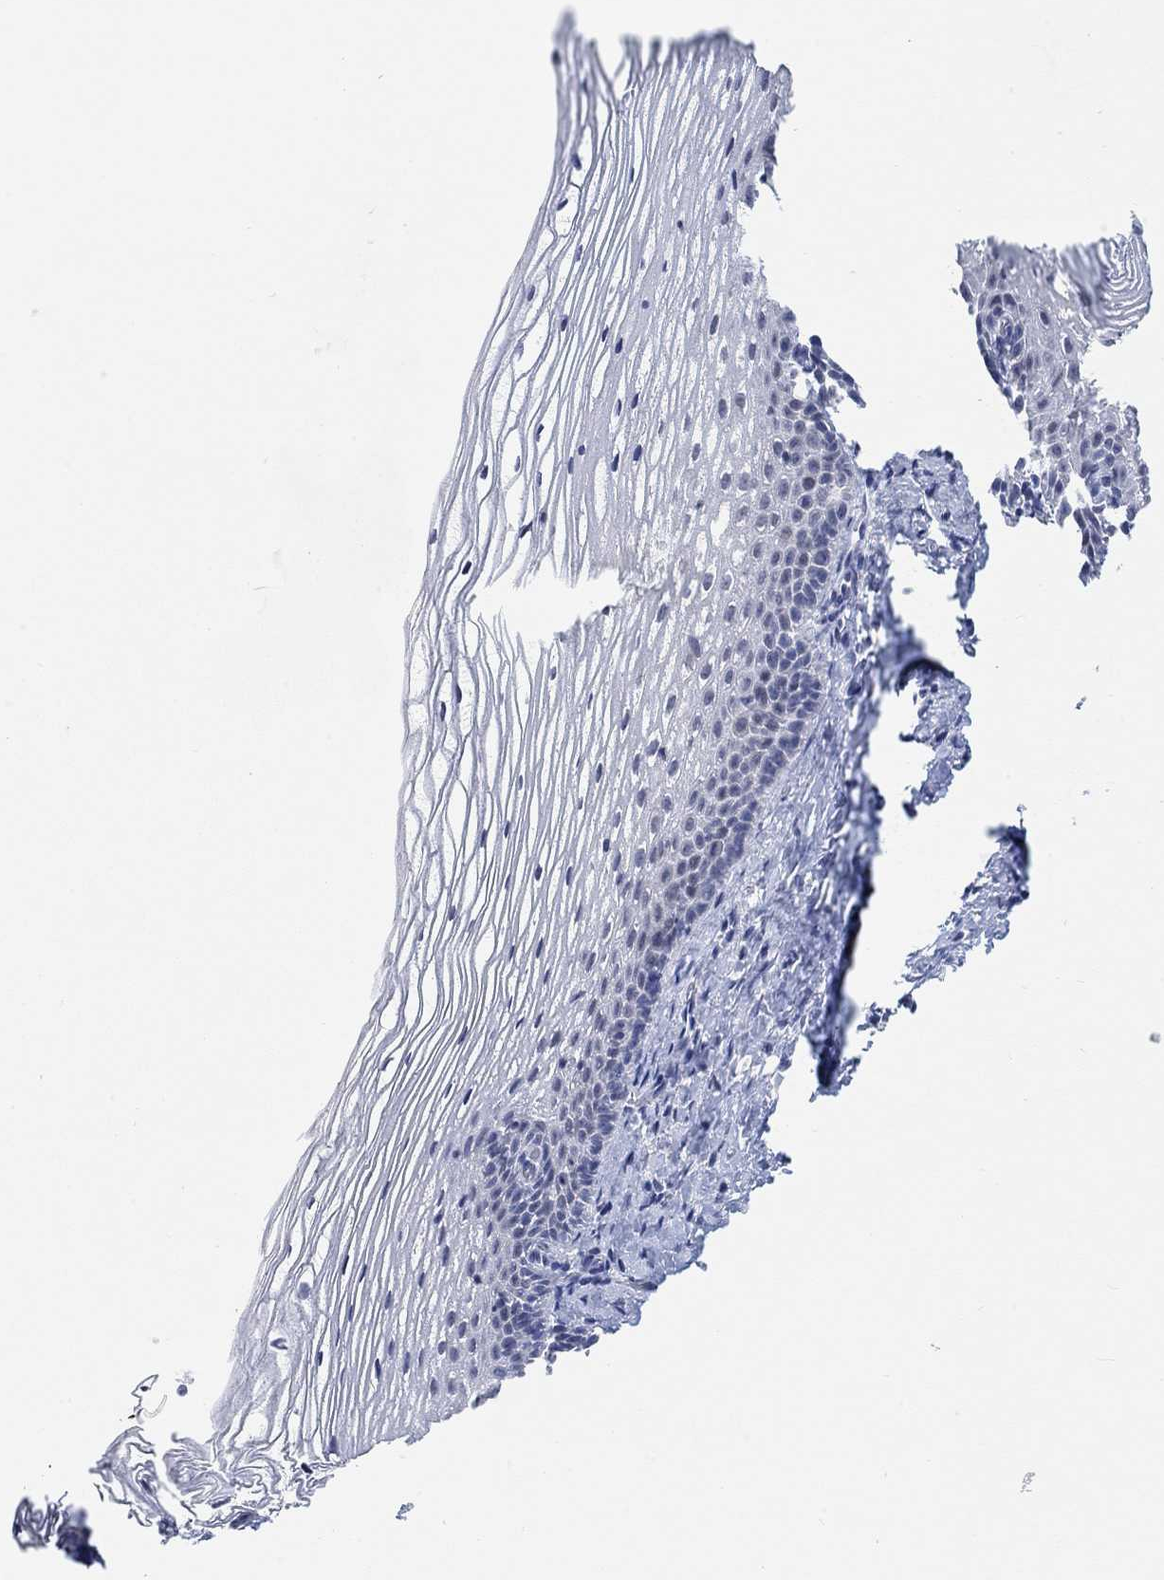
{"staining": {"intensity": "negative", "quantity": "none", "location": "none"}, "tissue": "cervix", "cell_type": "Glandular cells", "image_type": "normal", "snomed": [{"axis": "morphology", "description": "Normal tissue, NOS"}, {"axis": "topography", "description": "Cervix"}], "caption": "Glandular cells show no significant positivity in normal cervix.", "gene": "ATP6V1E2", "patient": {"sex": "female", "age": 39}}